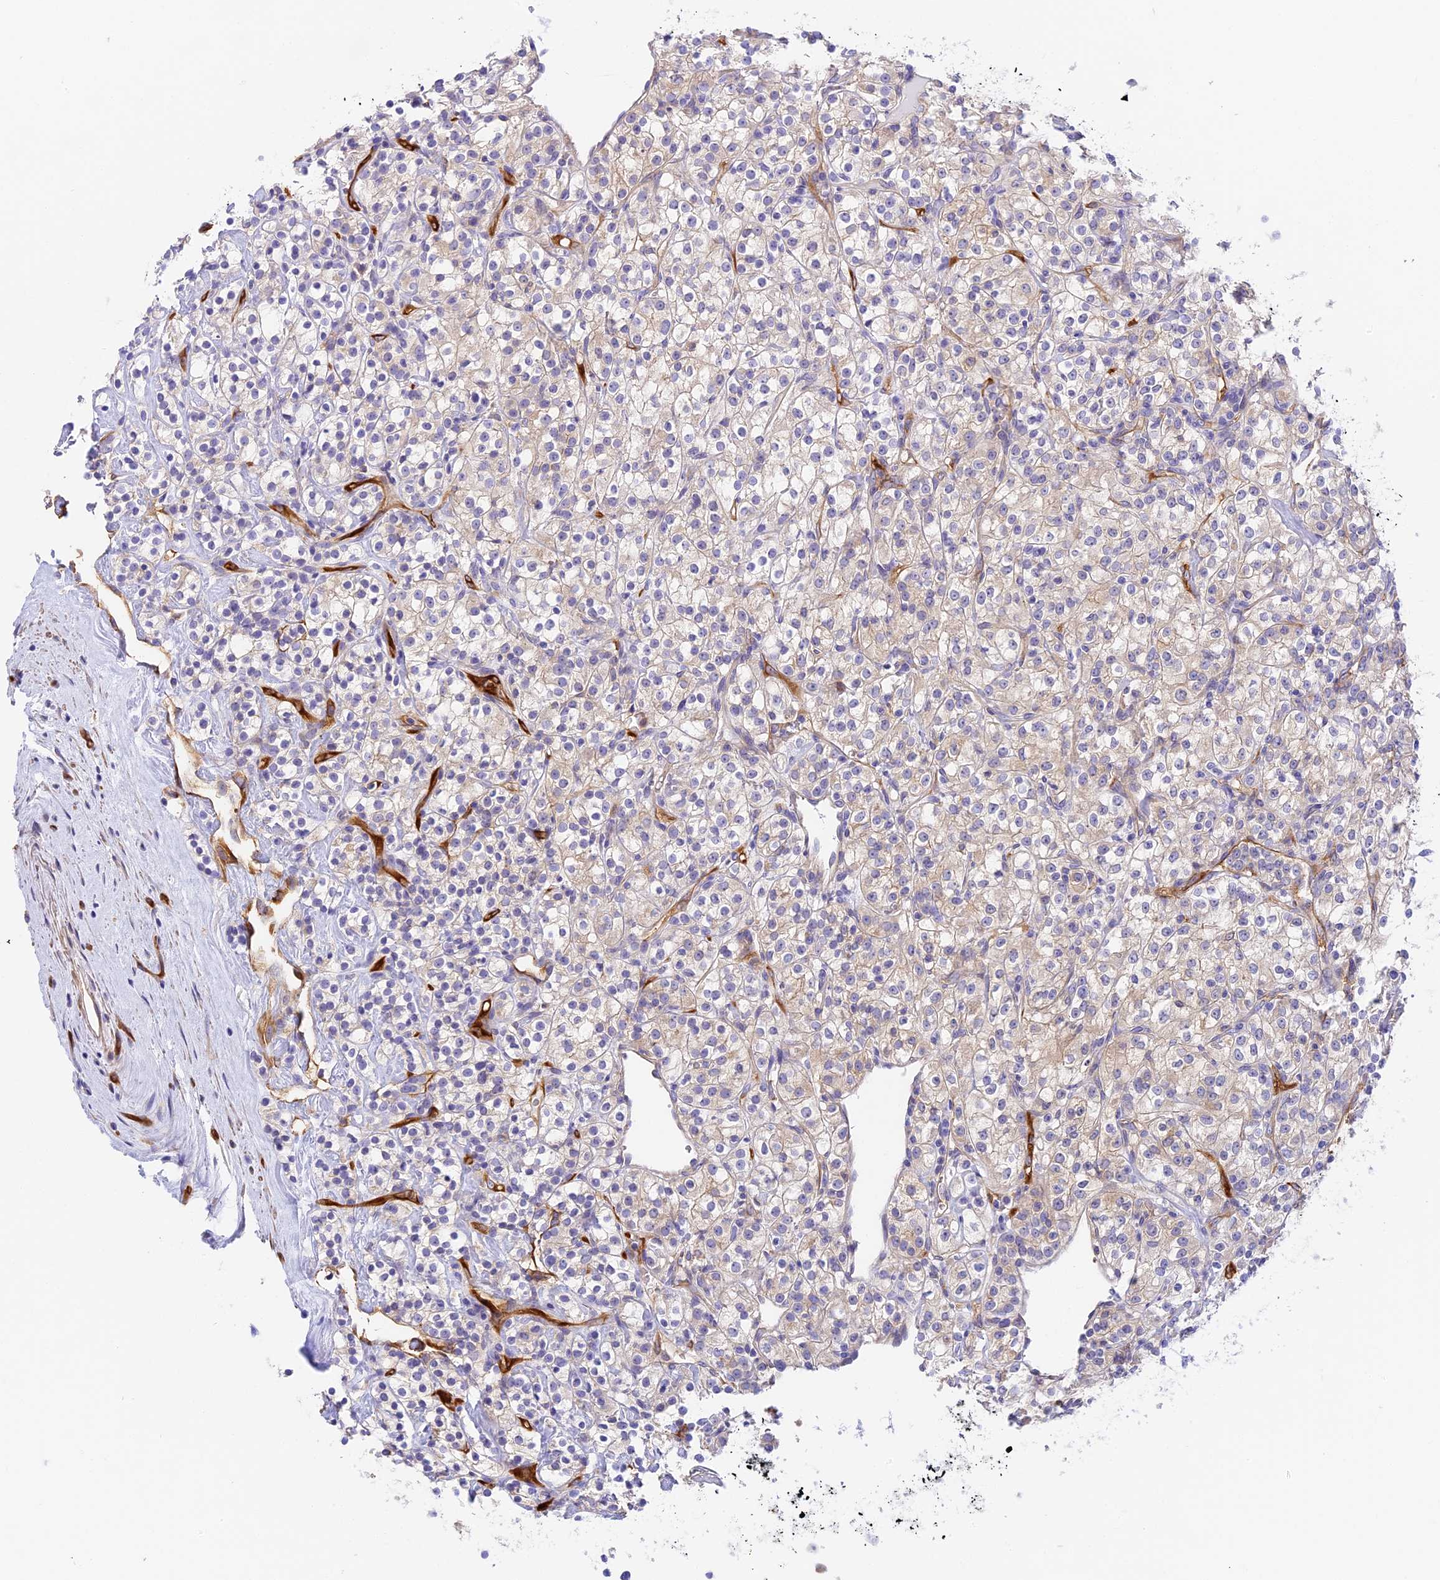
{"staining": {"intensity": "weak", "quantity": "<25%", "location": "cytoplasmic/membranous"}, "tissue": "renal cancer", "cell_type": "Tumor cells", "image_type": "cancer", "snomed": [{"axis": "morphology", "description": "Adenocarcinoma, NOS"}, {"axis": "topography", "description": "Kidney"}], "caption": "Immunohistochemical staining of renal cancer exhibits no significant staining in tumor cells.", "gene": "HOMER3", "patient": {"sex": "male", "age": 77}}